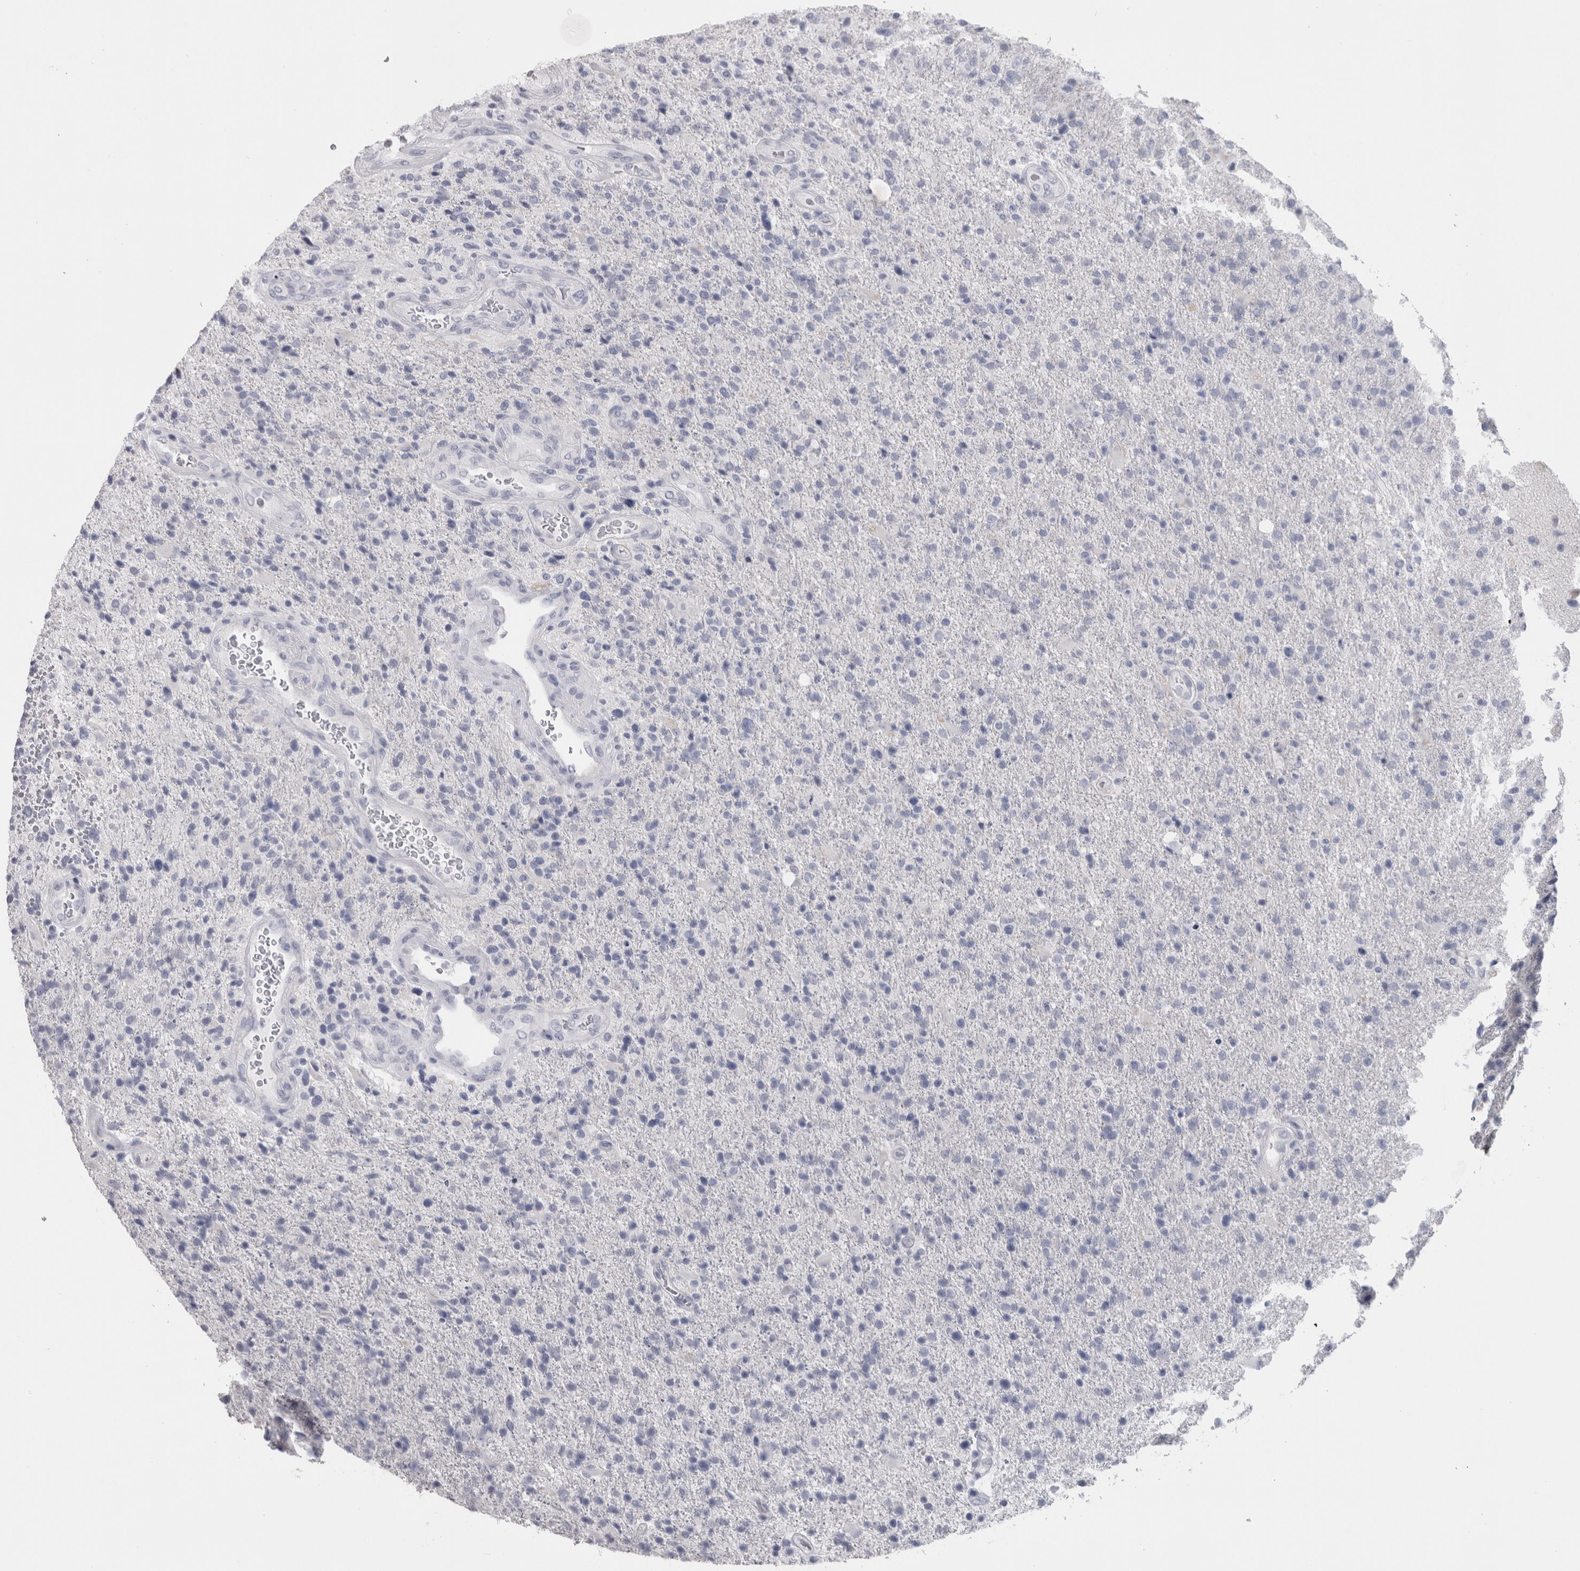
{"staining": {"intensity": "negative", "quantity": "none", "location": "none"}, "tissue": "glioma", "cell_type": "Tumor cells", "image_type": "cancer", "snomed": [{"axis": "morphology", "description": "Glioma, malignant, High grade"}, {"axis": "topography", "description": "Brain"}], "caption": "This histopathology image is of glioma stained with IHC to label a protein in brown with the nuclei are counter-stained blue. There is no staining in tumor cells. (Stains: DAB immunohistochemistry with hematoxylin counter stain, Microscopy: brightfield microscopy at high magnification).", "gene": "MSMB", "patient": {"sex": "male", "age": 72}}